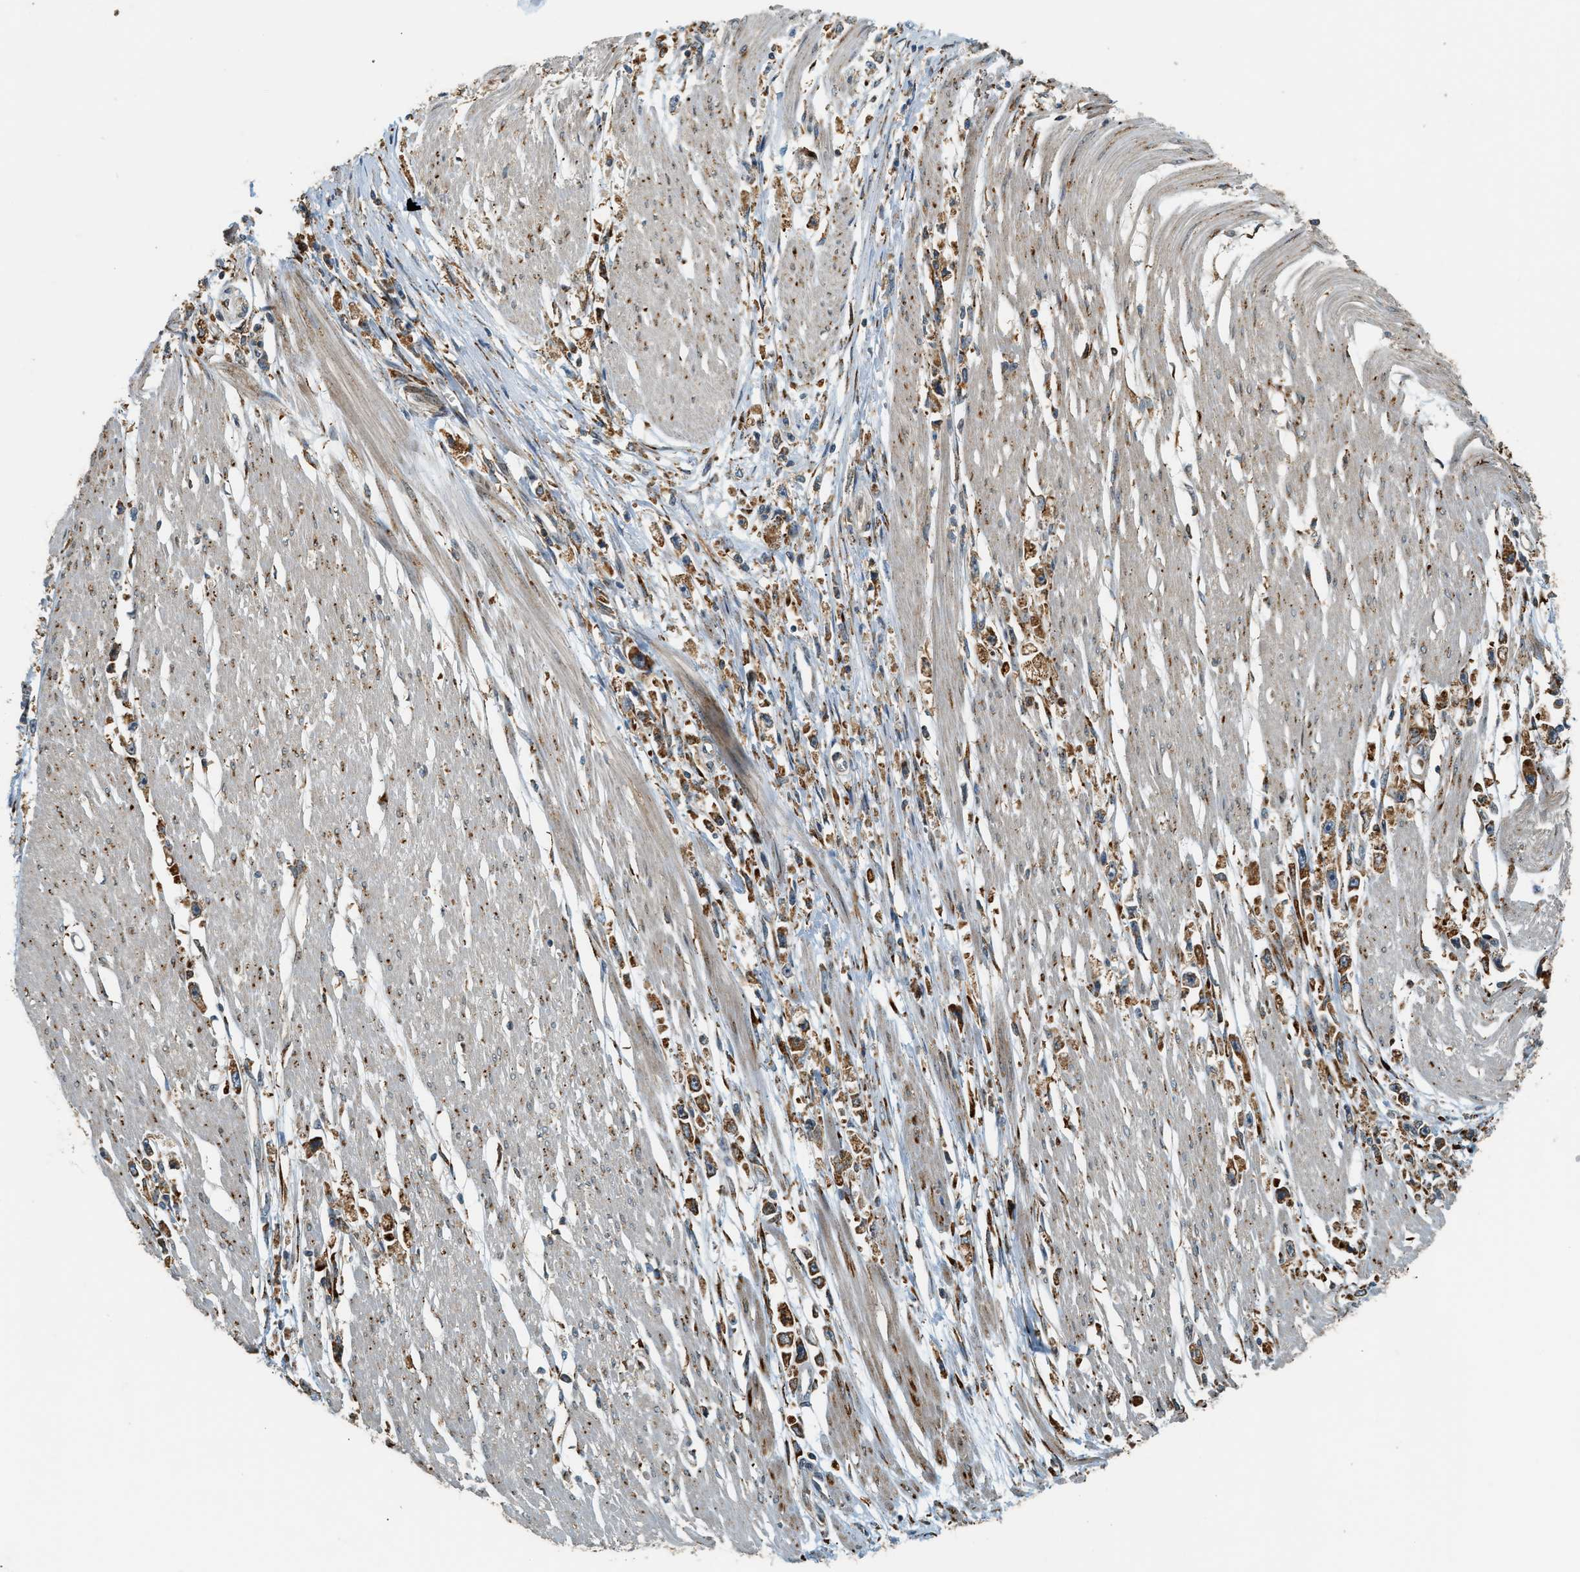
{"staining": {"intensity": "strong", "quantity": ">75%", "location": "cytoplasmic/membranous"}, "tissue": "stomach cancer", "cell_type": "Tumor cells", "image_type": "cancer", "snomed": [{"axis": "morphology", "description": "Adenocarcinoma, NOS"}, {"axis": "topography", "description": "Stomach"}], "caption": "Immunohistochemical staining of stomach cancer exhibits strong cytoplasmic/membranous protein positivity in about >75% of tumor cells.", "gene": "SEMA4D", "patient": {"sex": "female", "age": 59}}